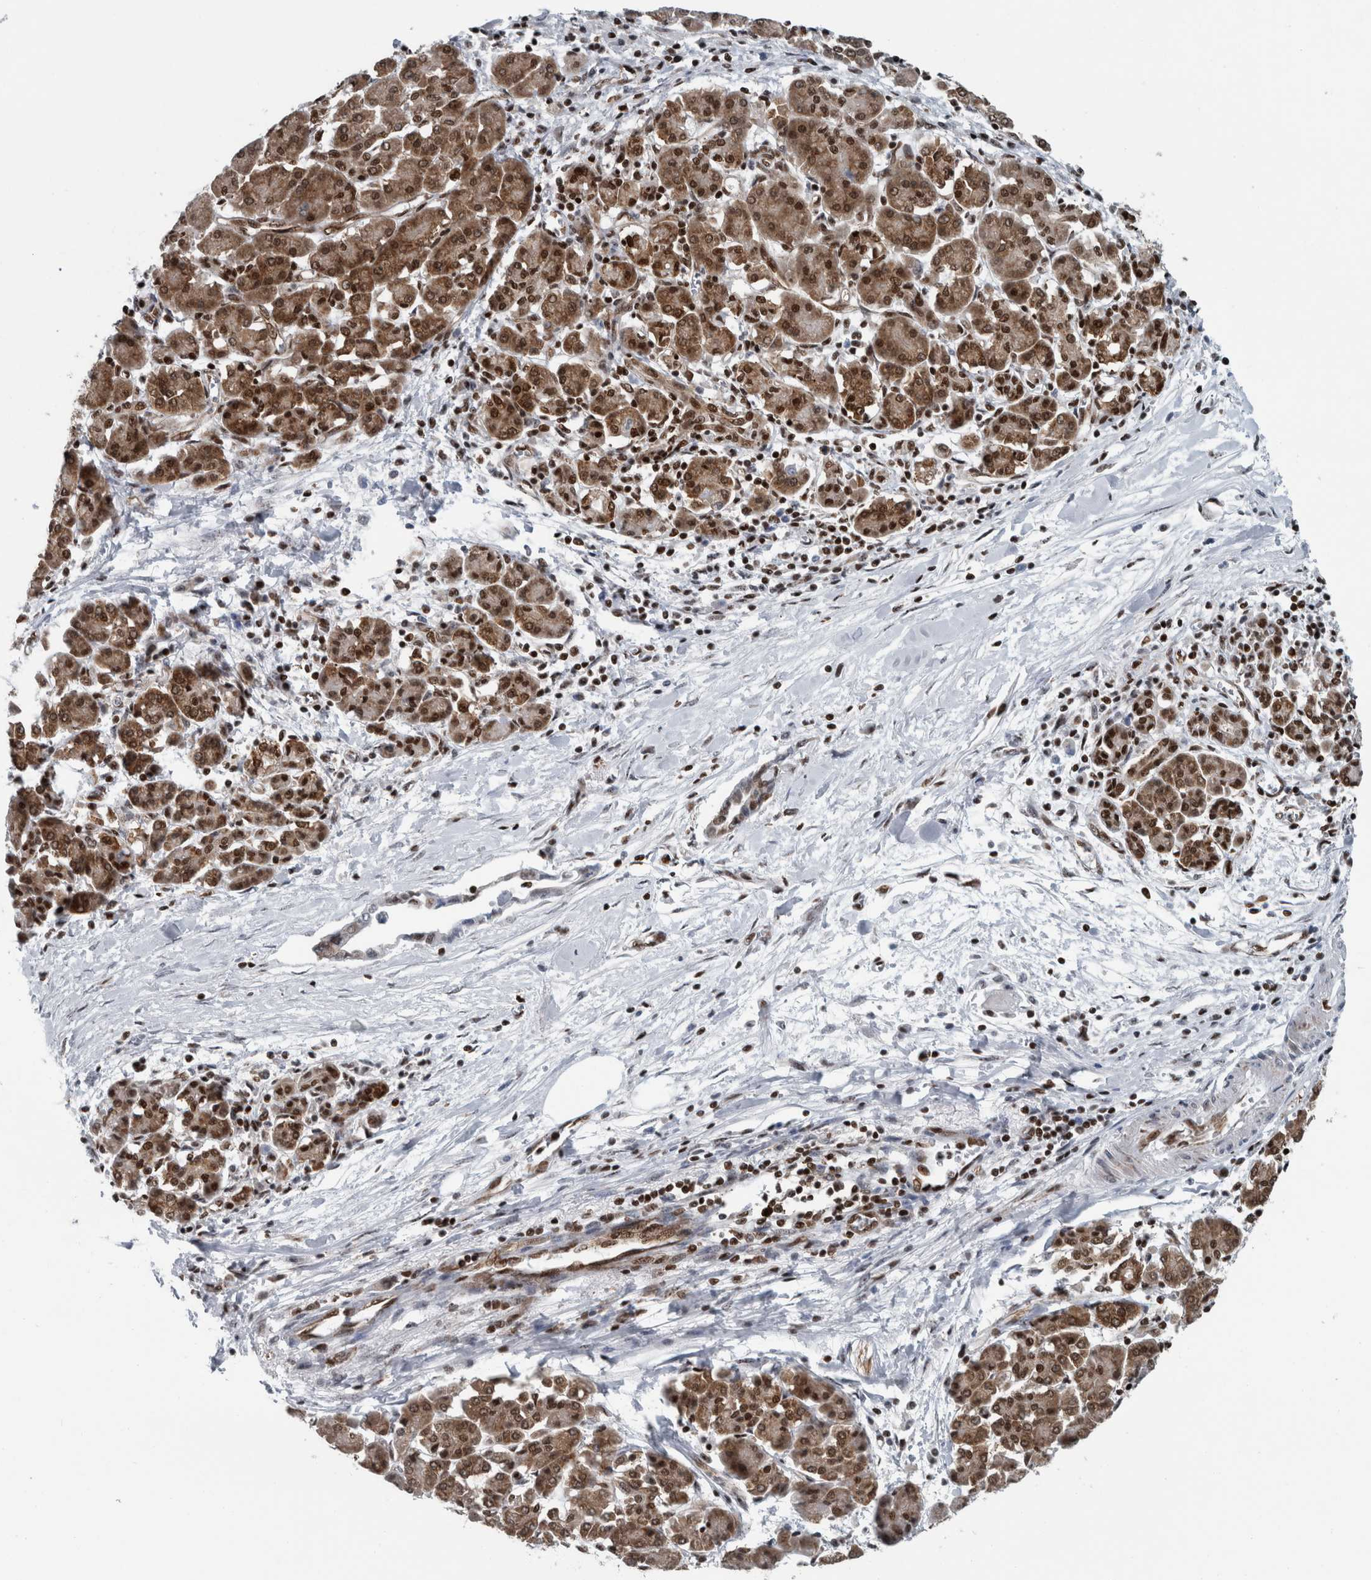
{"staining": {"intensity": "moderate", "quantity": ">75%", "location": "cytoplasmic/membranous,nuclear"}, "tissue": "pancreatic cancer", "cell_type": "Tumor cells", "image_type": "cancer", "snomed": [{"axis": "morphology", "description": "Adenocarcinoma, NOS"}, {"axis": "topography", "description": "Pancreas"}], "caption": "Pancreatic cancer stained with DAB (3,3'-diaminobenzidine) immunohistochemistry (IHC) exhibits medium levels of moderate cytoplasmic/membranous and nuclear expression in approximately >75% of tumor cells.", "gene": "DNMT3A", "patient": {"sex": "female", "age": 57}}